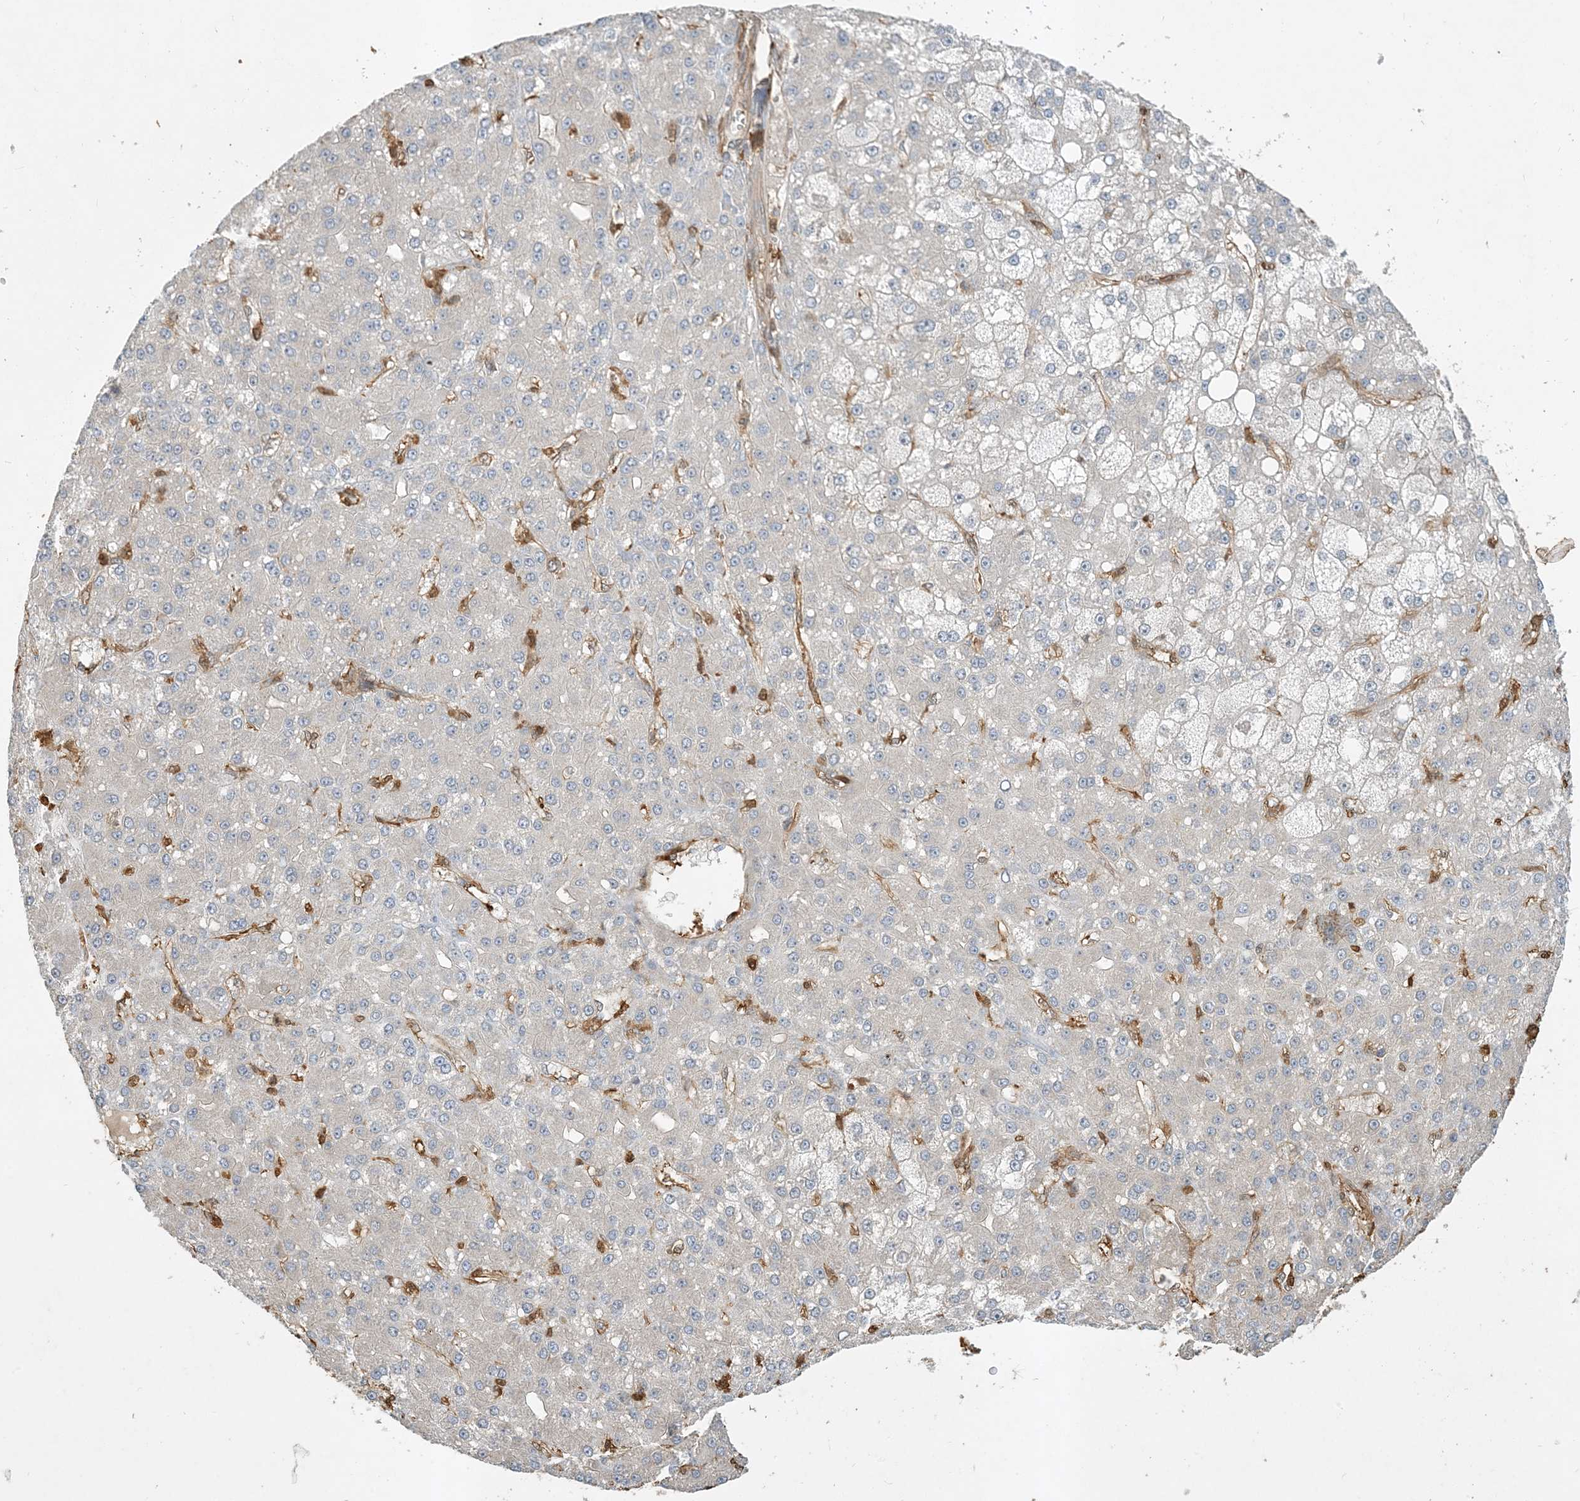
{"staining": {"intensity": "negative", "quantity": "none", "location": "none"}, "tissue": "liver cancer", "cell_type": "Tumor cells", "image_type": "cancer", "snomed": [{"axis": "morphology", "description": "Carcinoma, Hepatocellular, NOS"}, {"axis": "topography", "description": "Liver"}], "caption": "IHC of human liver cancer shows no staining in tumor cells. (Stains: DAB immunohistochemistry (IHC) with hematoxylin counter stain, Microscopy: brightfield microscopy at high magnification).", "gene": "TMSB4X", "patient": {"sex": "male", "age": 67}}